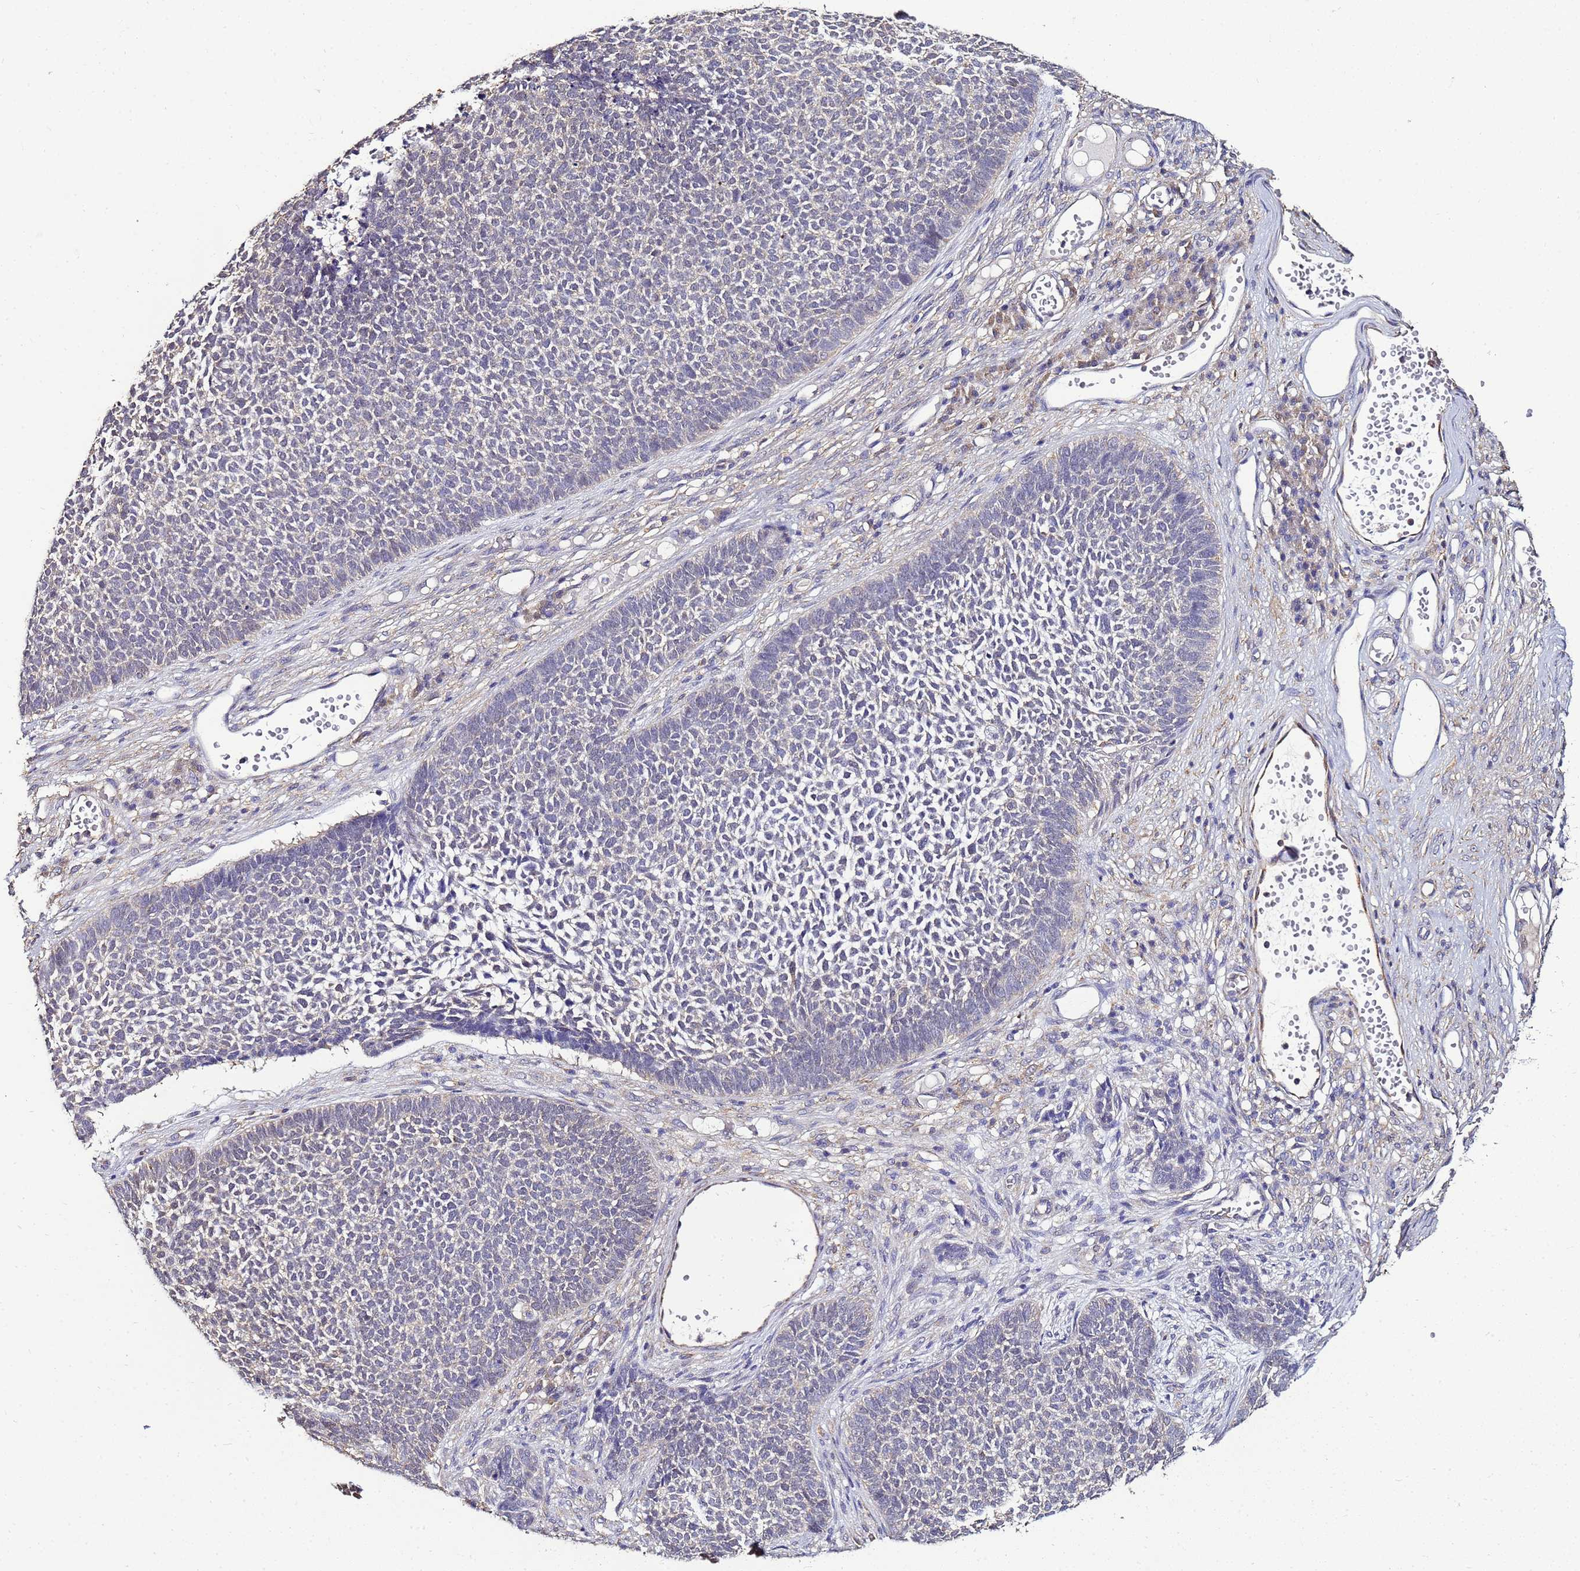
{"staining": {"intensity": "negative", "quantity": "none", "location": "none"}, "tissue": "skin cancer", "cell_type": "Tumor cells", "image_type": "cancer", "snomed": [{"axis": "morphology", "description": "Basal cell carcinoma"}, {"axis": "topography", "description": "Skin"}], "caption": "Tumor cells are negative for brown protein staining in skin basal cell carcinoma. (Stains: DAB immunohistochemistry (IHC) with hematoxylin counter stain, Microscopy: brightfield microscopy at high magnification).", "gene": "ENOPH1", "patient": {"sex": "female", "age": 84}}